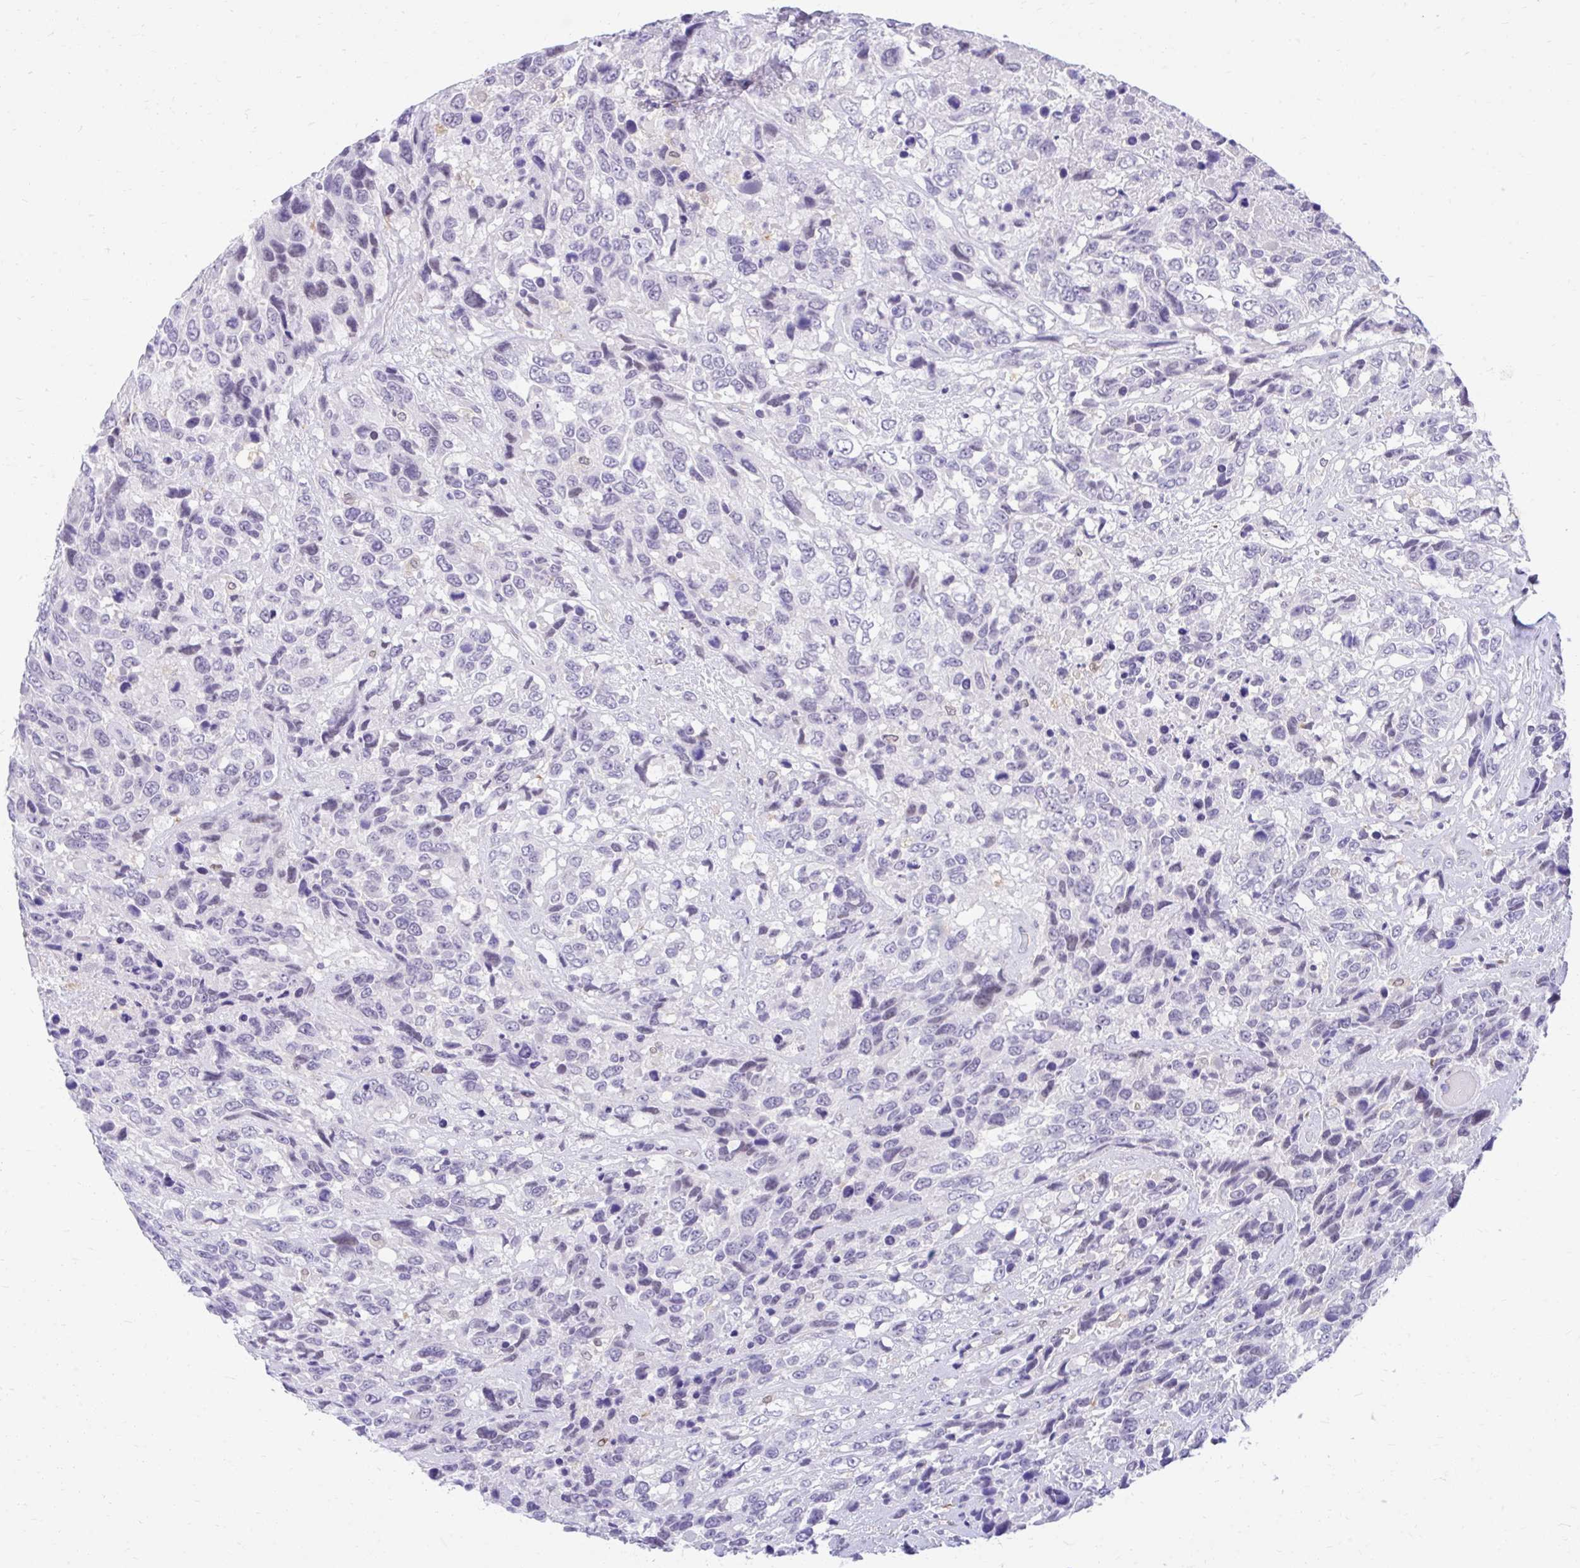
{"staining": {"intensity": "negative", "quantity": "none", "location": "none"}, "tissue": "urothelial cancer", "cell_type": "Tumor cells", "image_type": "cancer", "snomed": [{"axis": "morphology", "description": "Urothelial carcinoma, High grade"}, {"axis": "topography", "description": "Urinary bladder"}], "caption": "An immunohistochemistry image of urothelial cancer is shown. There is no staining in tumor cells of urothelial cancer.", "gene": "GLB1L2", "patient": {"sex": "female", "age": 70}}